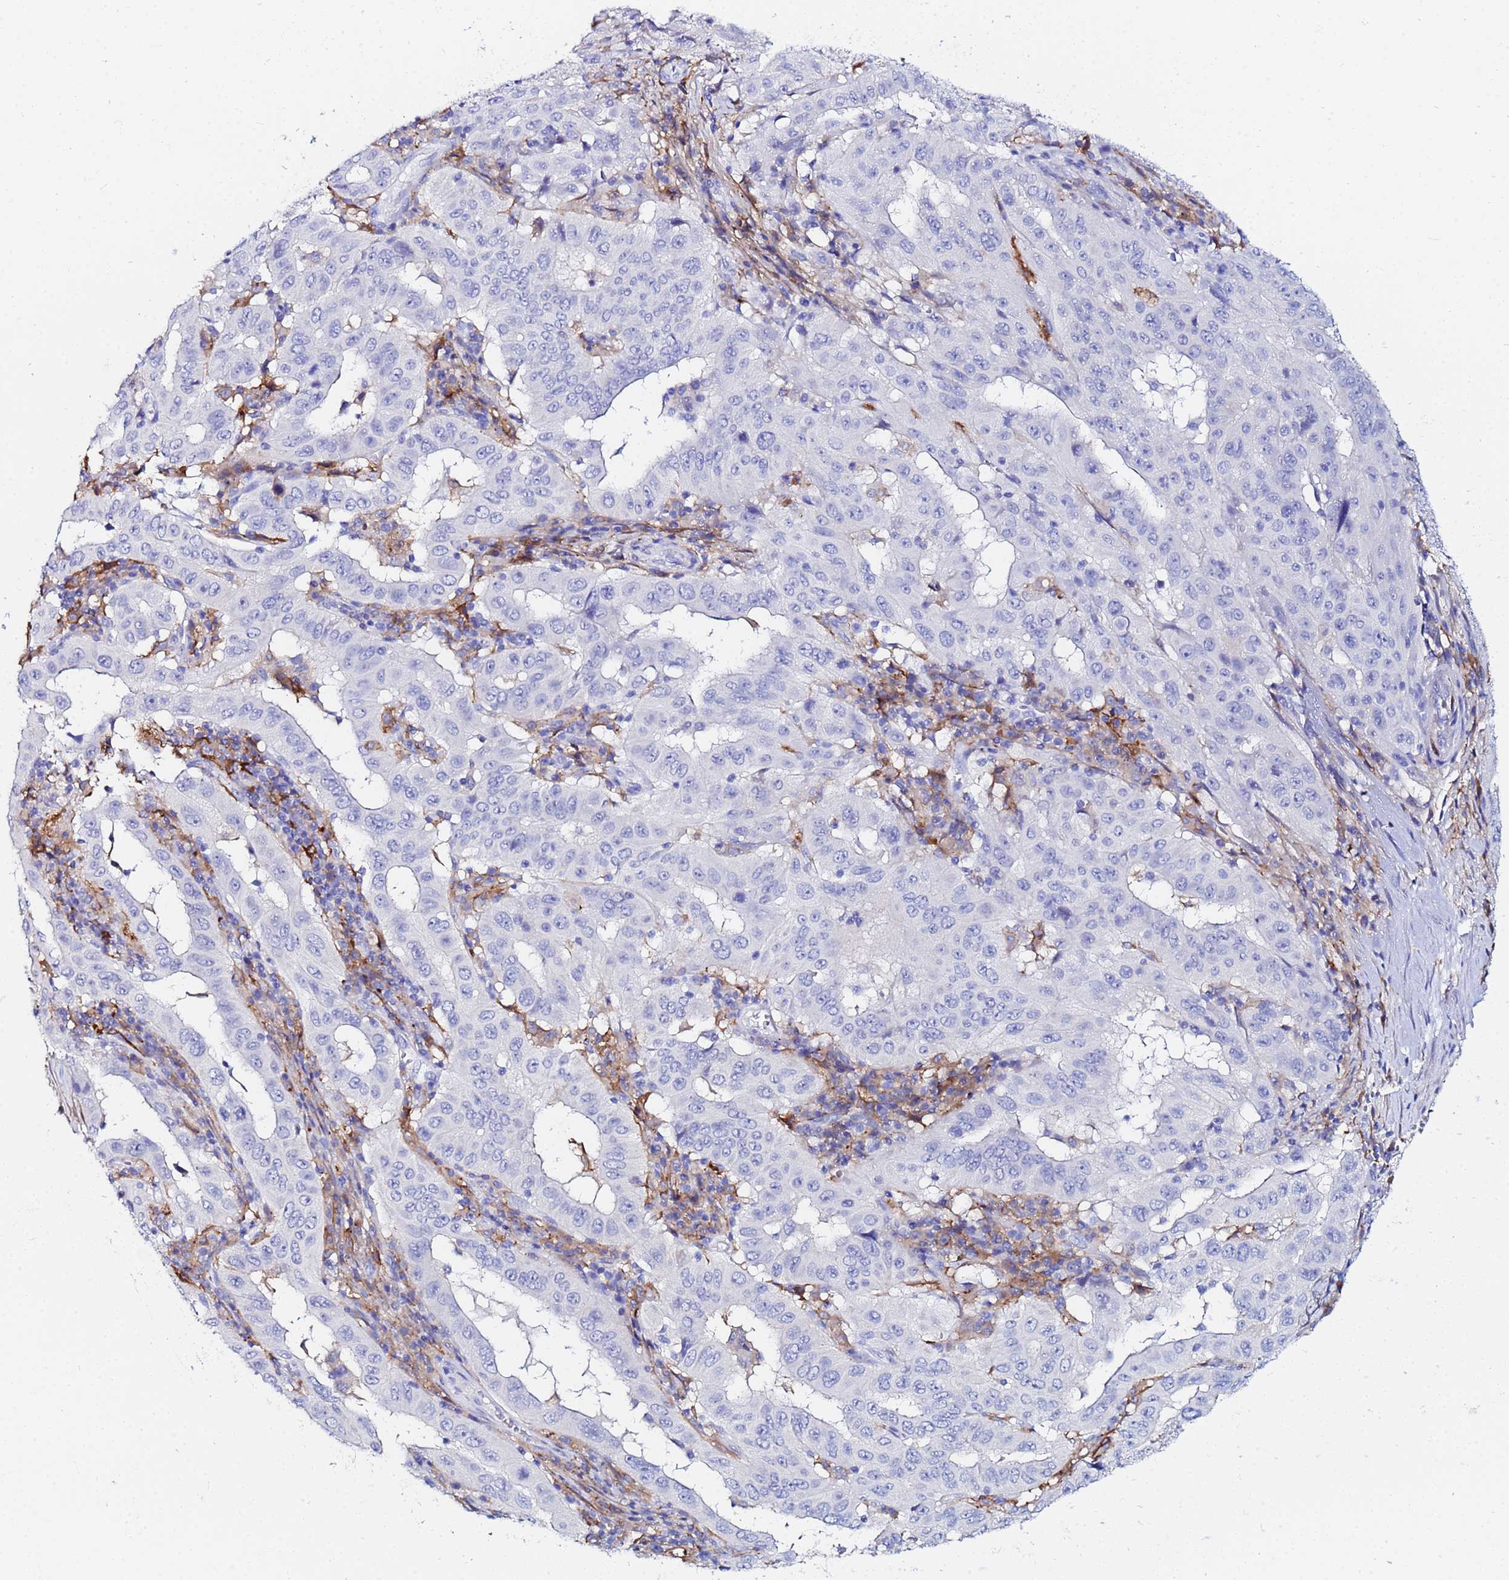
{"staining": {"intensity": "negative", "quantity": "none", "location": "none"}, "tissue": "pancreatic cancer", "cell_type": "Tumor cells", "image_type": "cancer", "snomed": [{"axis": "morphology", "description": "Adenocarcinoma, NOS"}, {"axis": "topography", "description": "Pancreas"}], "caption": "Immunohistochemistry (IHC) histopathology image of adenocarcinoma (pancreatic) stained for a protein (brown), which shows no positivity in tumor cells. (DAB (3,3'-diaminobenzidine) immunohistochemistry, high magnification).", "gene": "BASP1", "patient": {"sex": "male", "age": 63}}